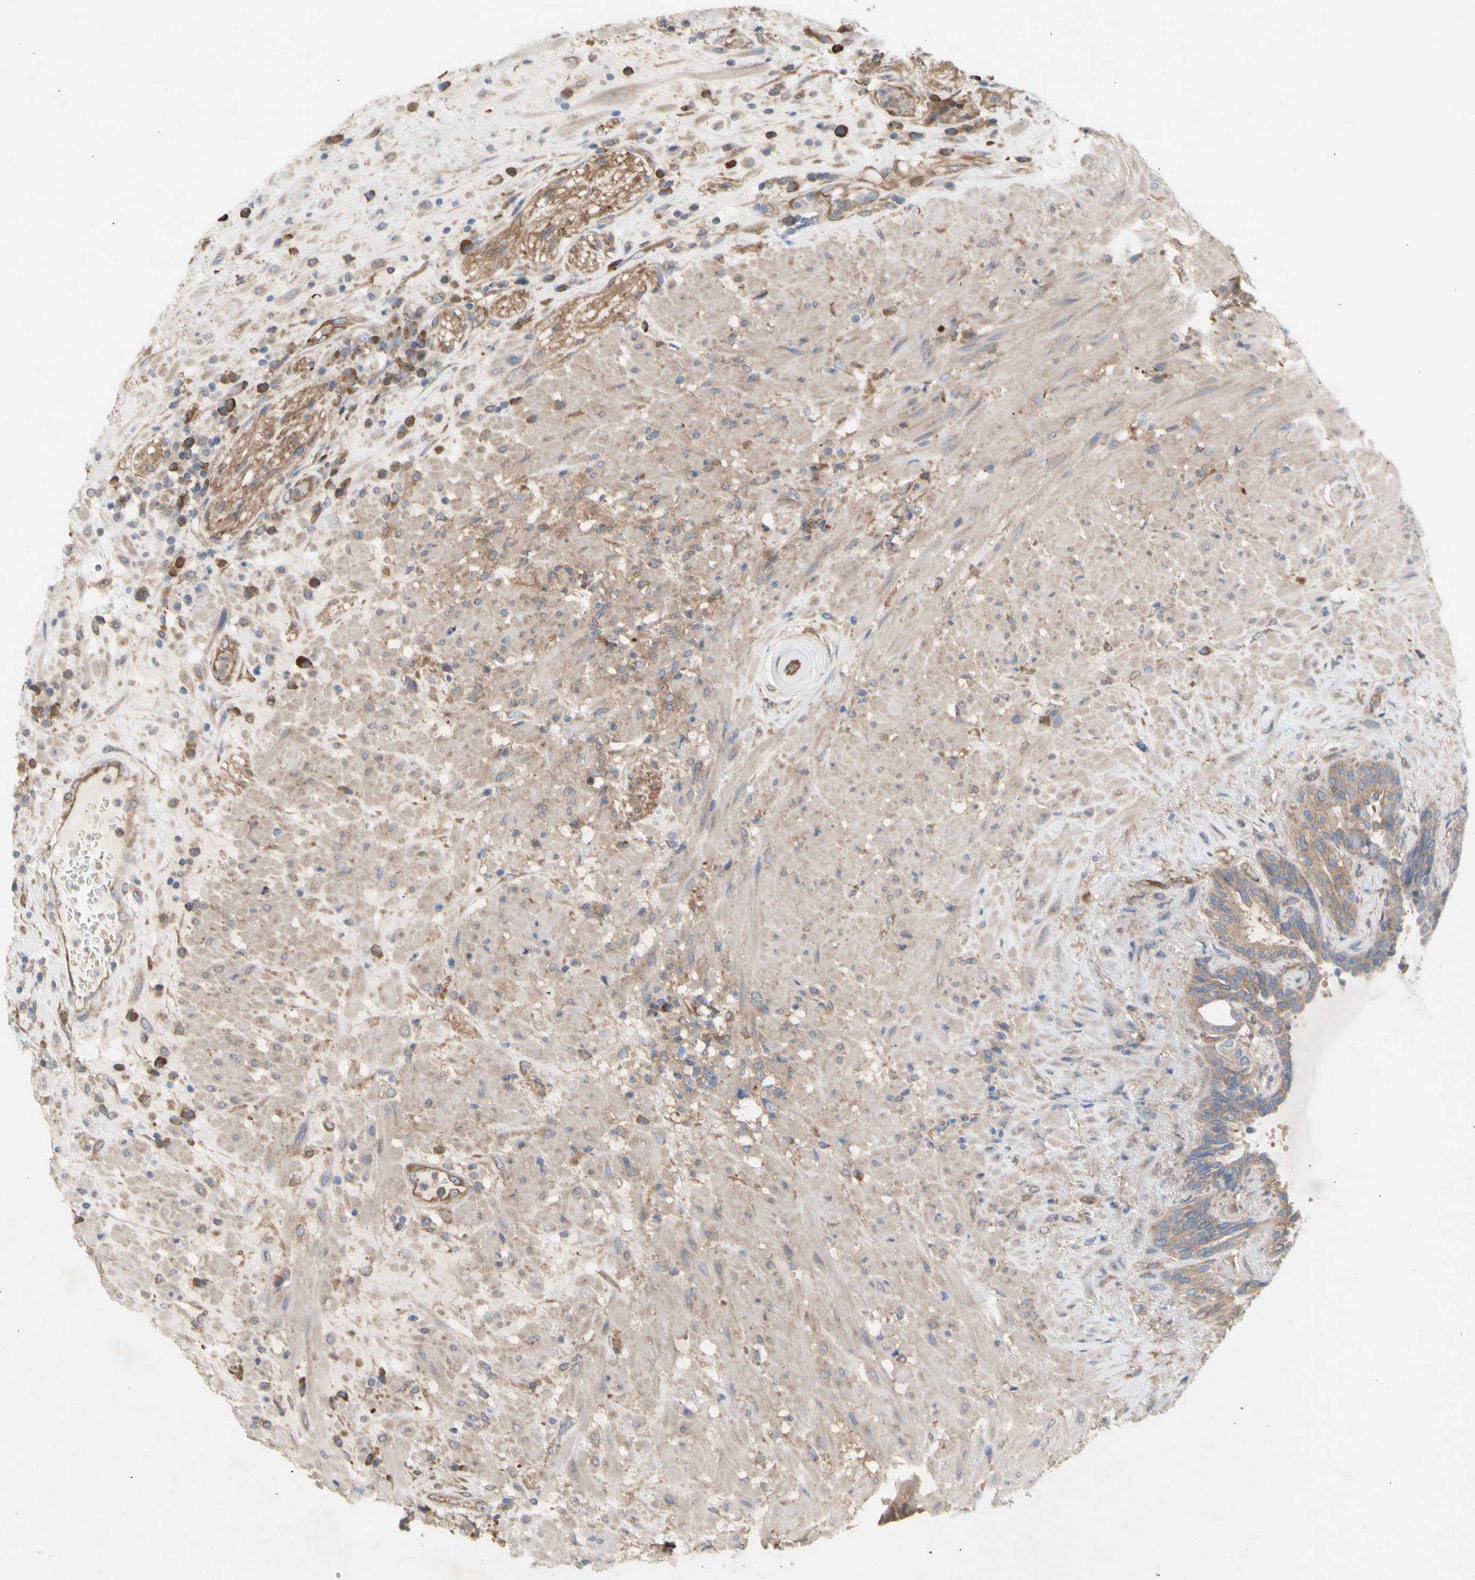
{"staining": {"intensity": "weak", "quantity": ">75%", "location": "cytoplasmic/membranous"}, "tissue": "seminal vesicle", "cell_type": "Glandular cells", "image_type": "normal", "snomed": [{"axis": "morphology", "description": "Normal tissue, NOS"}, {"axis": "topography", "description": "Seminal veicle"}], "caption": "Immunohistochemical staining of normal seminal vesicle displays low levels of weak cytoplasmic/membranous expression in about >75% of glandular cells.", "gene": "KLC1", "patient": {"sex": "male", "age": 61}}